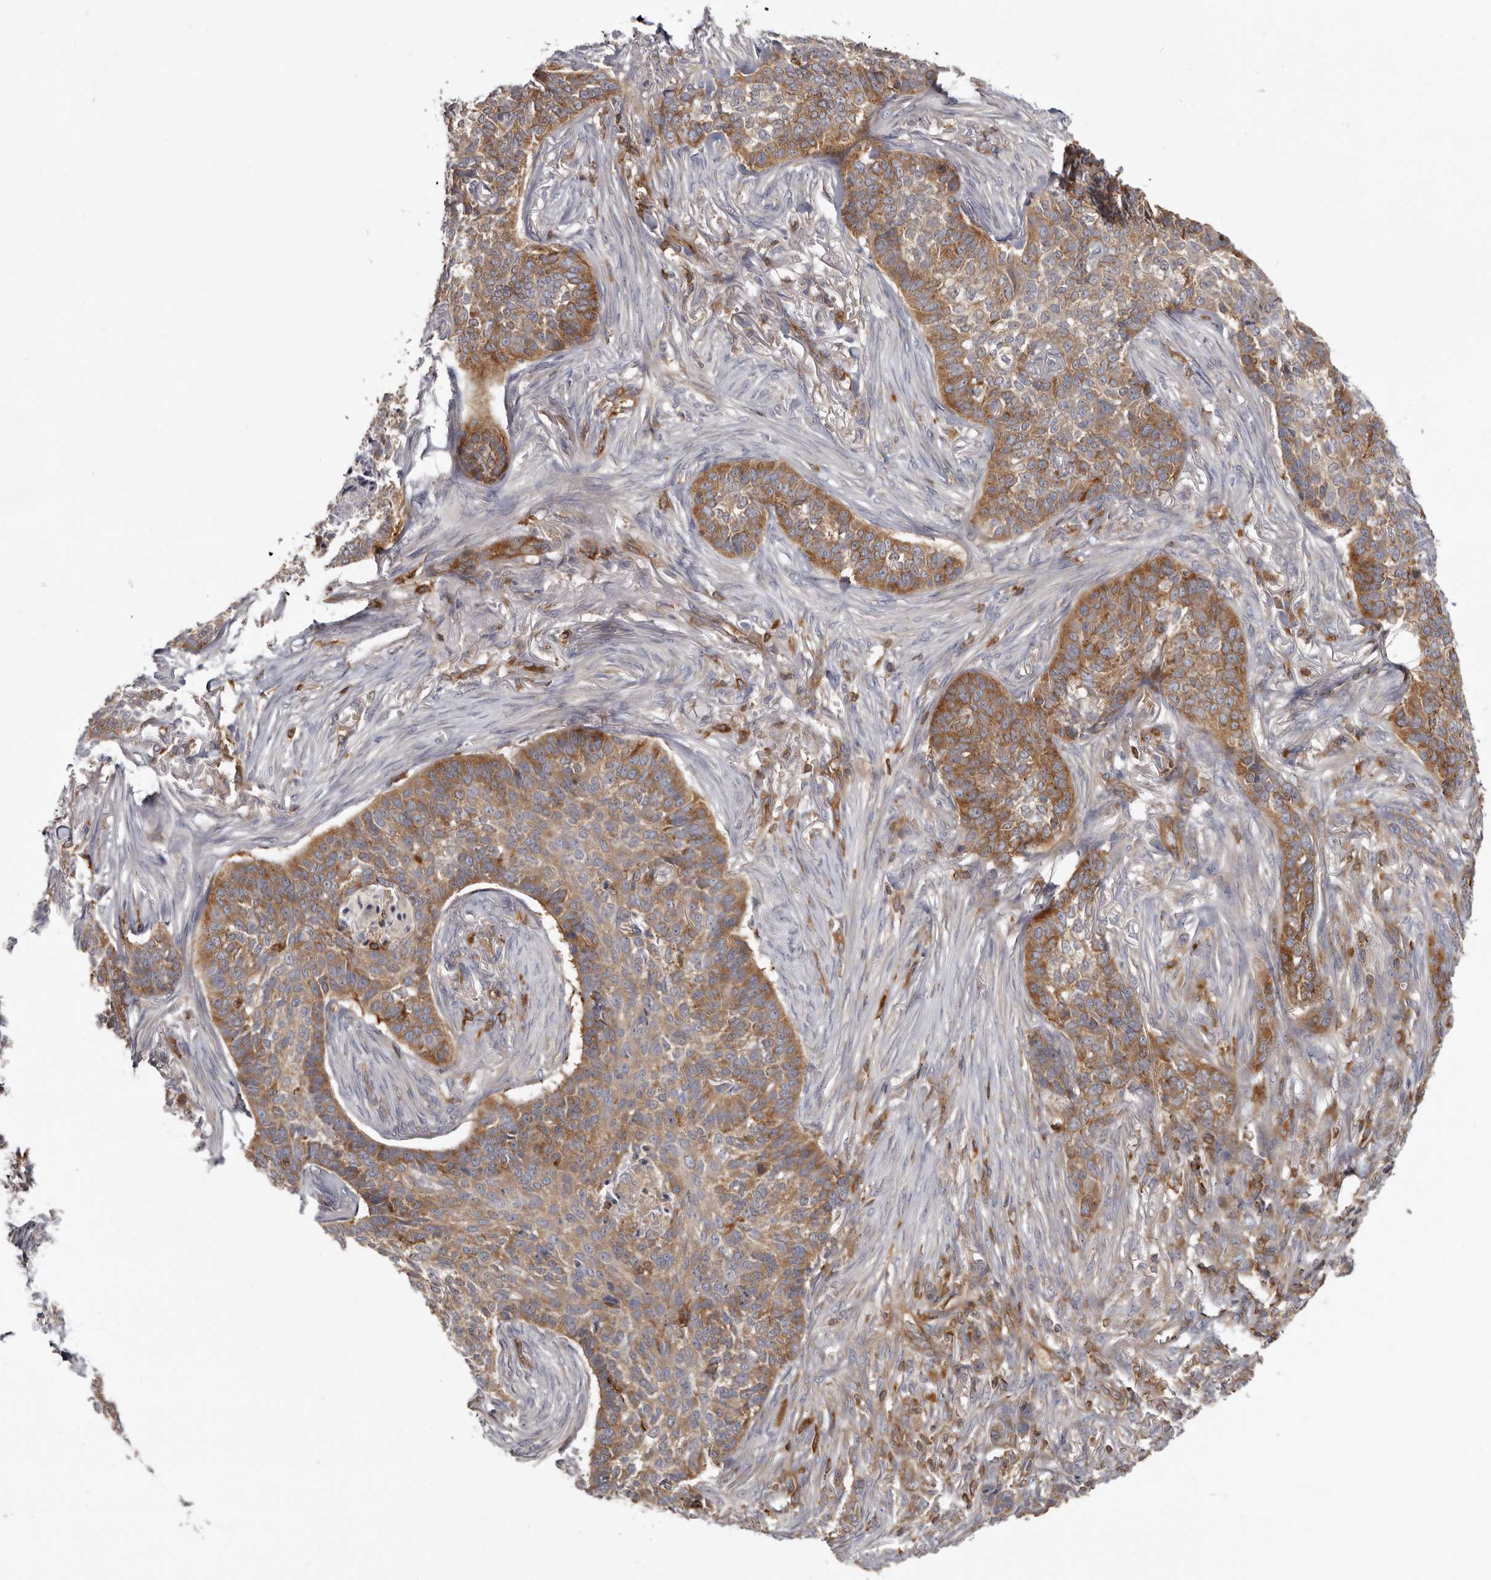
{"staining": {"intensity": "moderate", "quantity": ">75%", "location": "cytoplasmic/membranous"}, "tissue": "skin cancer", "cell_type": "Tumor cells", "image_type": "cancer", "snomed": [{"axis": "morphology", "description": "Basal cell carcinoma"}, {"axis": "topography", "description": "Skin"}], "caption": "Skin basal cell carcinoma stained with a protein marker displays moderate staining in tumor cells.", "gene": "CBL", "patient": {"sex": "male", "age": 85}}